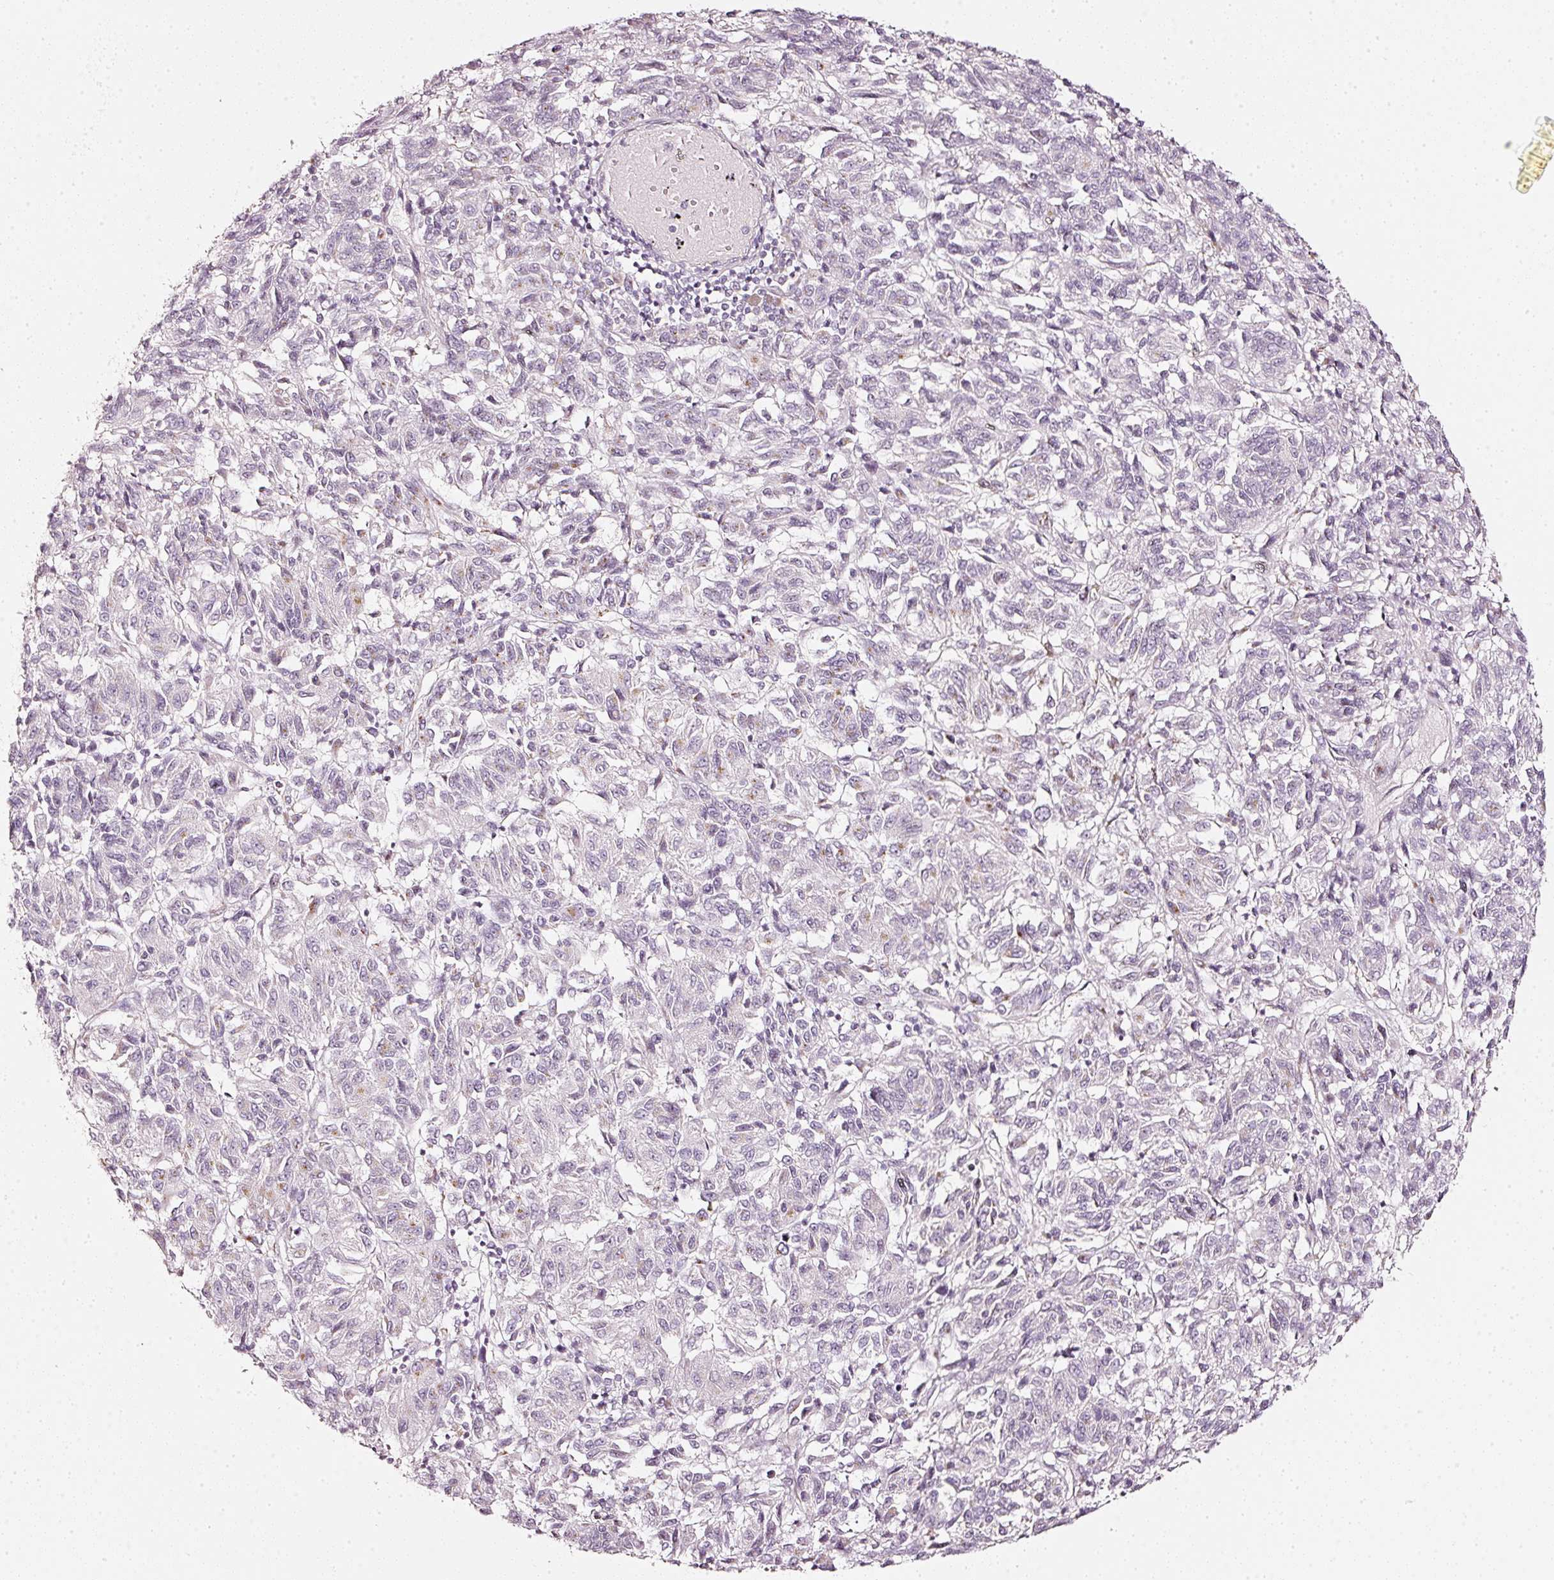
{"staining": {"intensity": "negative", "quantity": "none", "location": "none"}, "tissue": "melanoma", "cell_type": "Tumor cells", "image_type": "cancer", "snomed": [{"axis": "morphology", "description": "Malignant melanoma, Metastatic site"}, {"axis": "topography", "description": "Lung"}], "caption": "High magnification brightfield microscopy of melanoma stained with DAB (3,3'-diaminobenzidine) (brown) and counterstained with hematoxylin (blue): tumor cells show no significant expression.", "gene": "SDF4", "patient": {"sex": "male", "age": 64}}